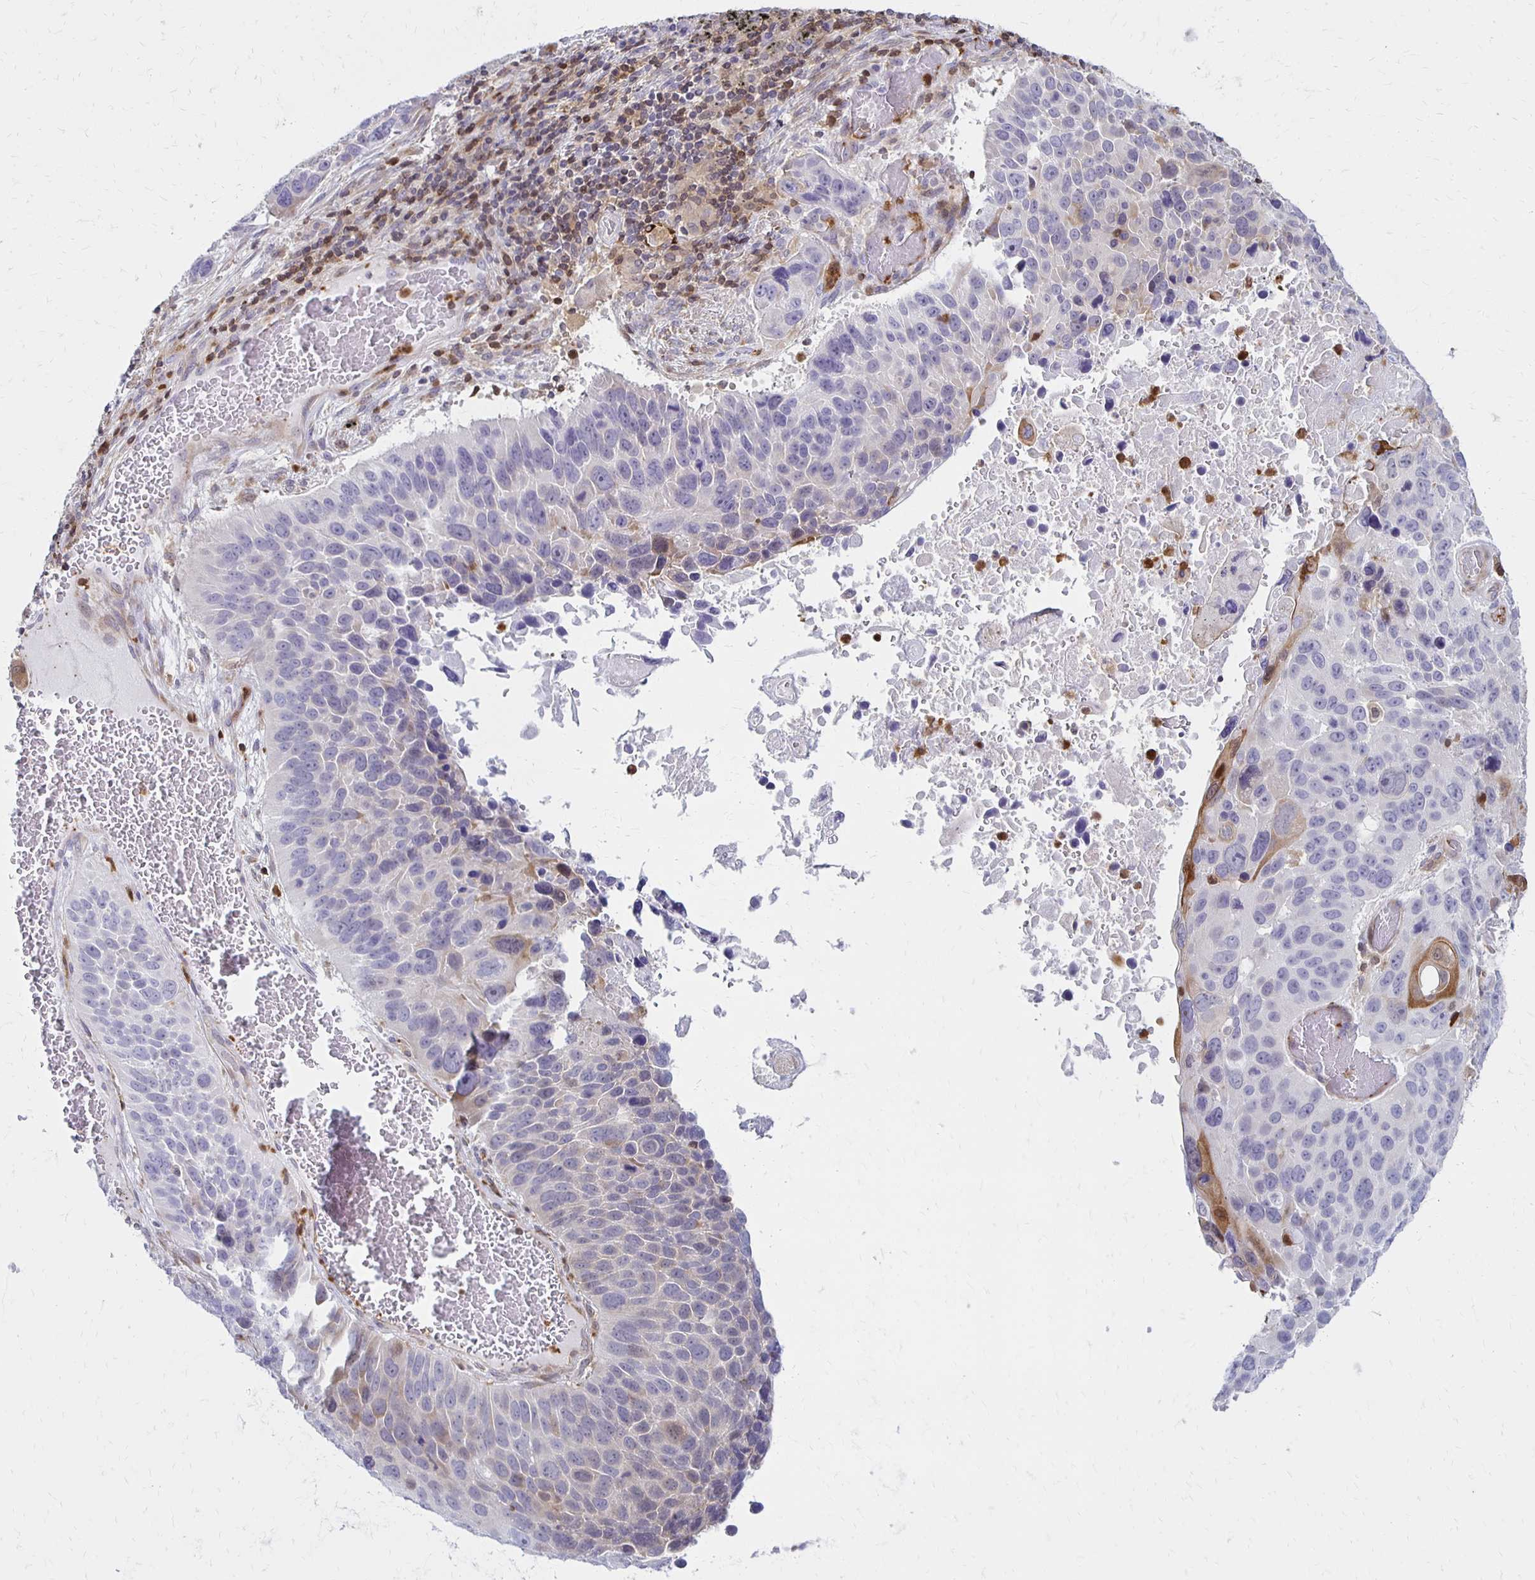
{"staining": {"intensity": "negative", "quantity": "none", "location": "none"}, "tissue": "lung cancer", "cell_type": "Tumor cells", "image_type": "cancer", "snomed": [{"axis": "morphology", "description": "Squamous cell carcinoma, NOS"}, {"axis": "topography", "description": "Lung"}], "caption": "This photomicrograph is of lung cancer stained with IHC to label a protein in brown with the nuclei are counter-stained blue. There is no expression in tumor cells.", "gene": "CCL21", "patient": {"sex": "male", "age": 68}}